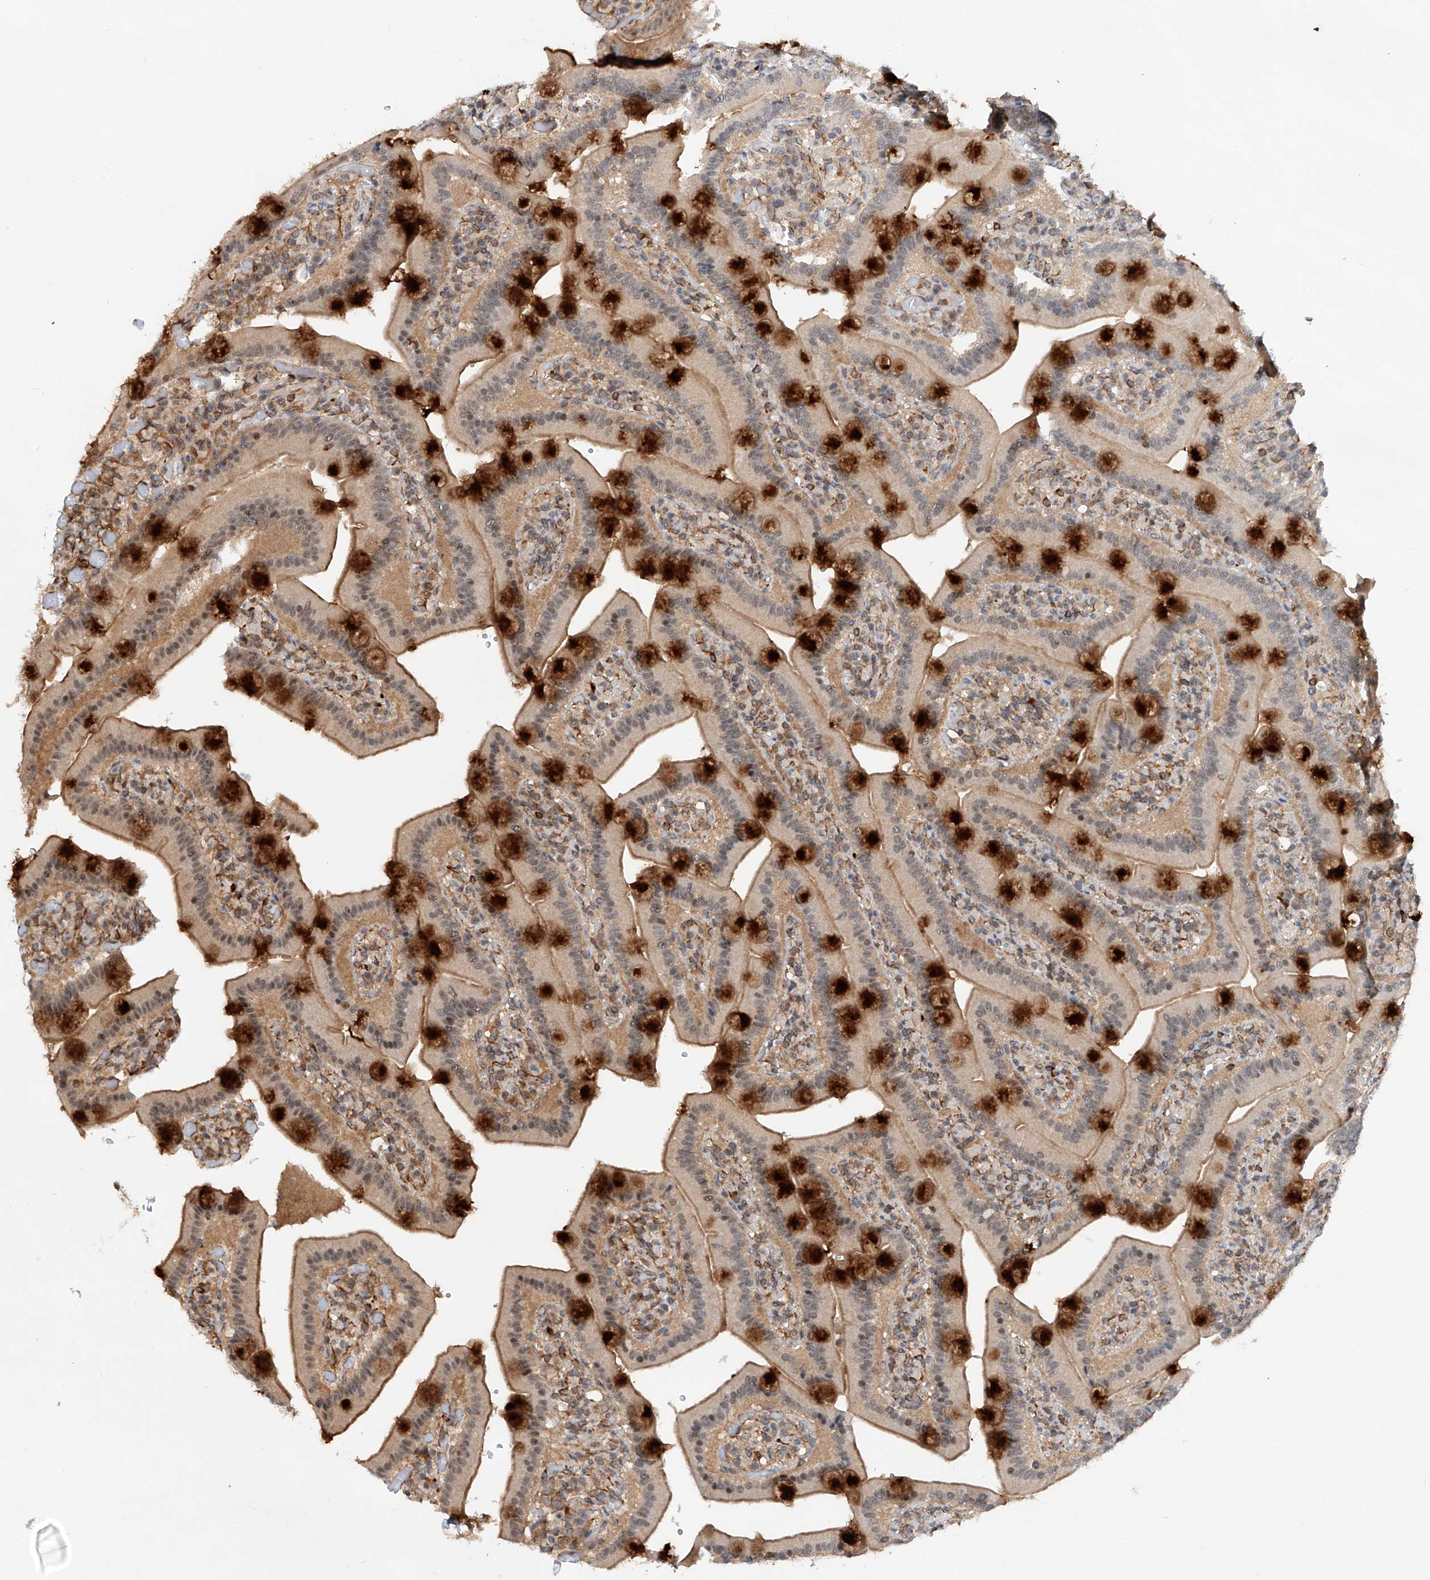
{"staining": {"intensity": "strong", "quantity": "<25%", "location": "cytoplasmic/membranous"}, "tissue": "duodenum", "cell_type": "Glandular cells", "image_type": "normal", "snomed": [{"axis": "morphology", "description": "Normal tissue, NOS"}, {"axis": "topography", "description": "Duodenum"}], "caption": "This histopathology image displays normal duodenum stained with immunohistochemistry (IHC) to label a protein in brown. The cytoplasmic/membranous of glandular cells show strong positivity for the protein. Nuclei are counter-stained blue.", "gene": "AMD1", "patient": {"sex": "female", "age": 62}}